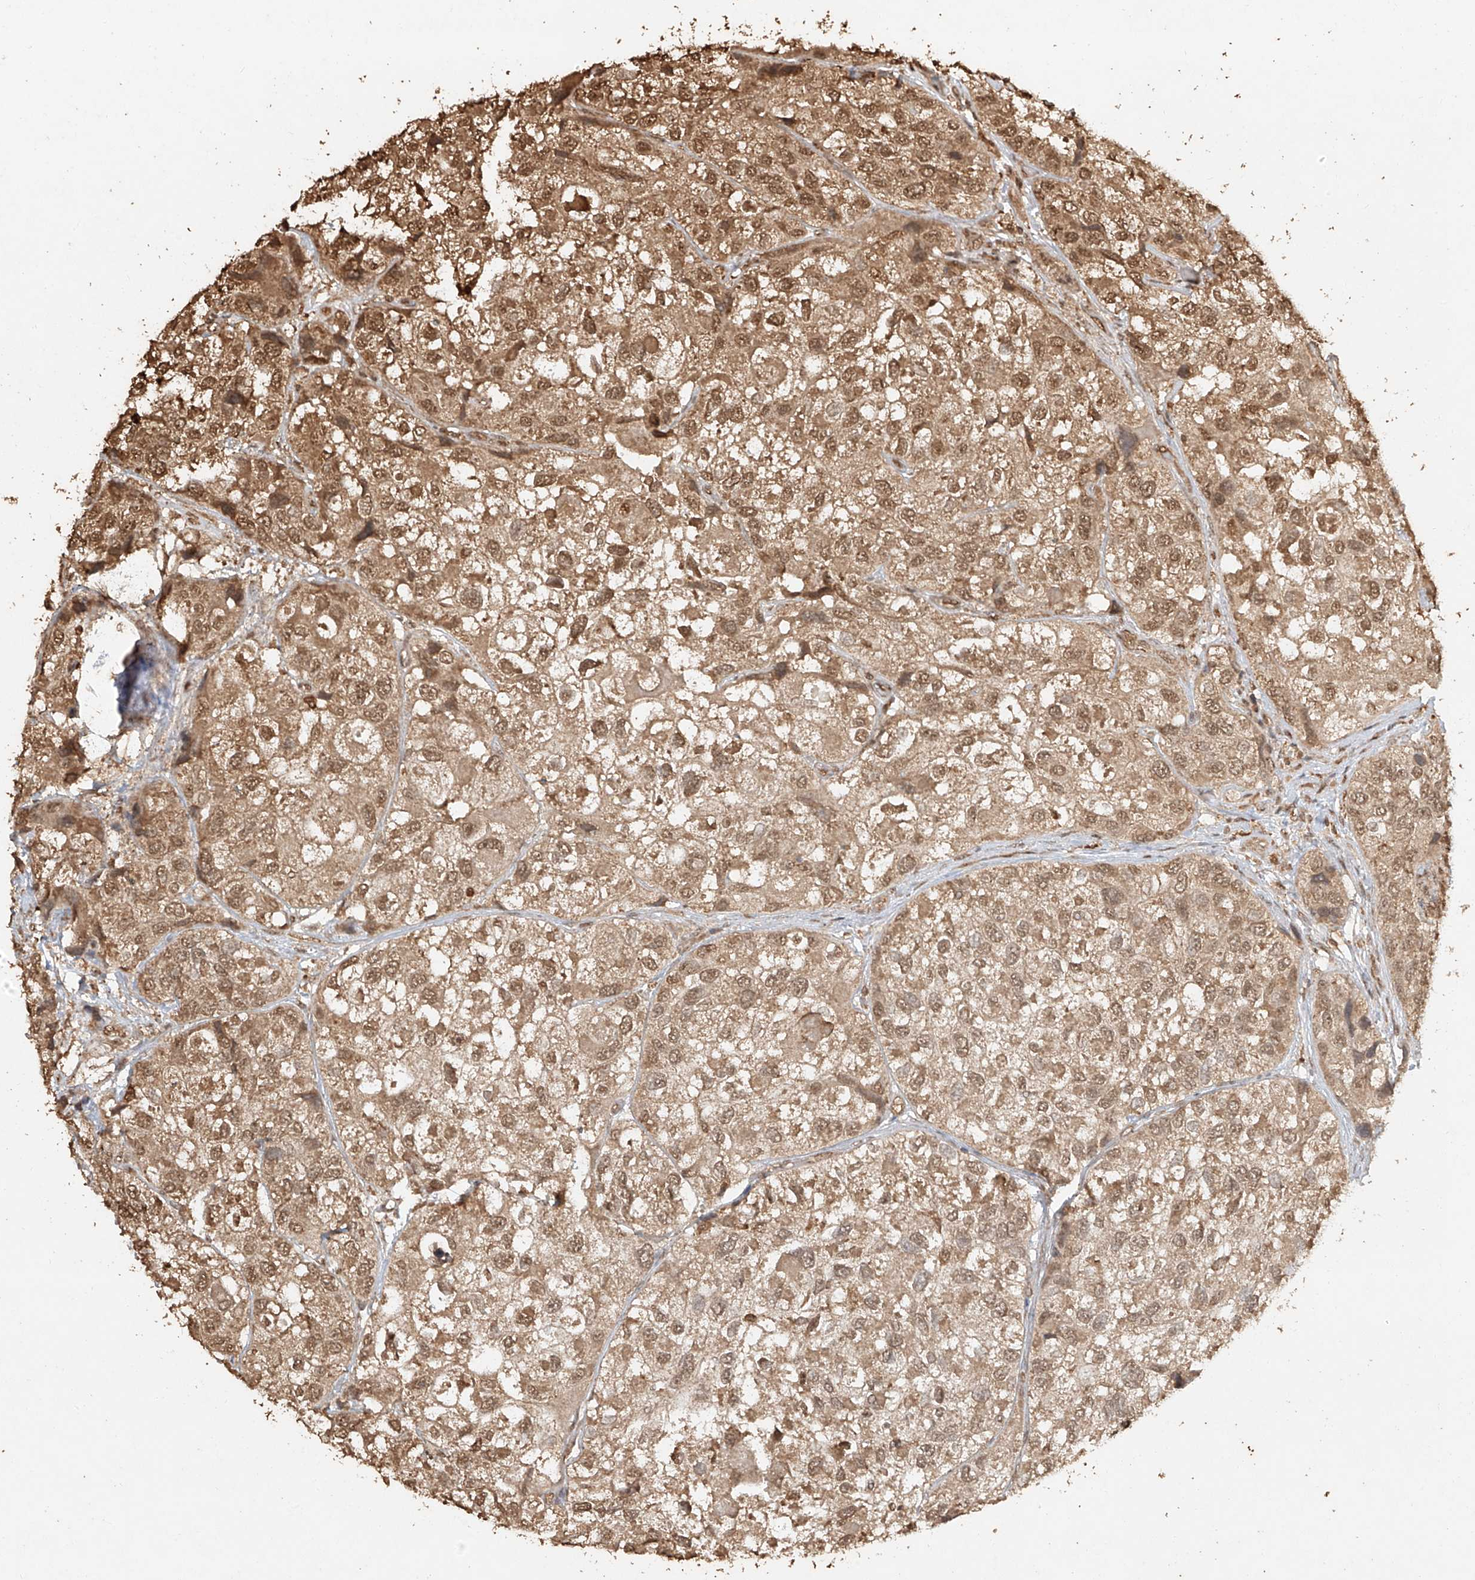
{"staining": {"intensity": "moderate", "quantity": ">75%", "location": "cytoplasmic/membranous,nuclear"}, "tissue": "urothelial cancer", "cell_type": "Tumor cells", "image_type": "cancer", "snomed": [{"axis": "morphology", "description": "Urothelial carcinoma, High grade"}, {"axis": "topography", "description": "Urinary bladder"}], "caption": "High-grade urothelial carcinoma was stained to show a protein in brown. There is medium levels of moderate cytoplasmic/membranous and nuclear expression in about >75% of tumor cells. (IHC, brightfield microscopy, high magnification).", "gene": "TIGAR", "patient": {"sex": "female", "age": 64}}